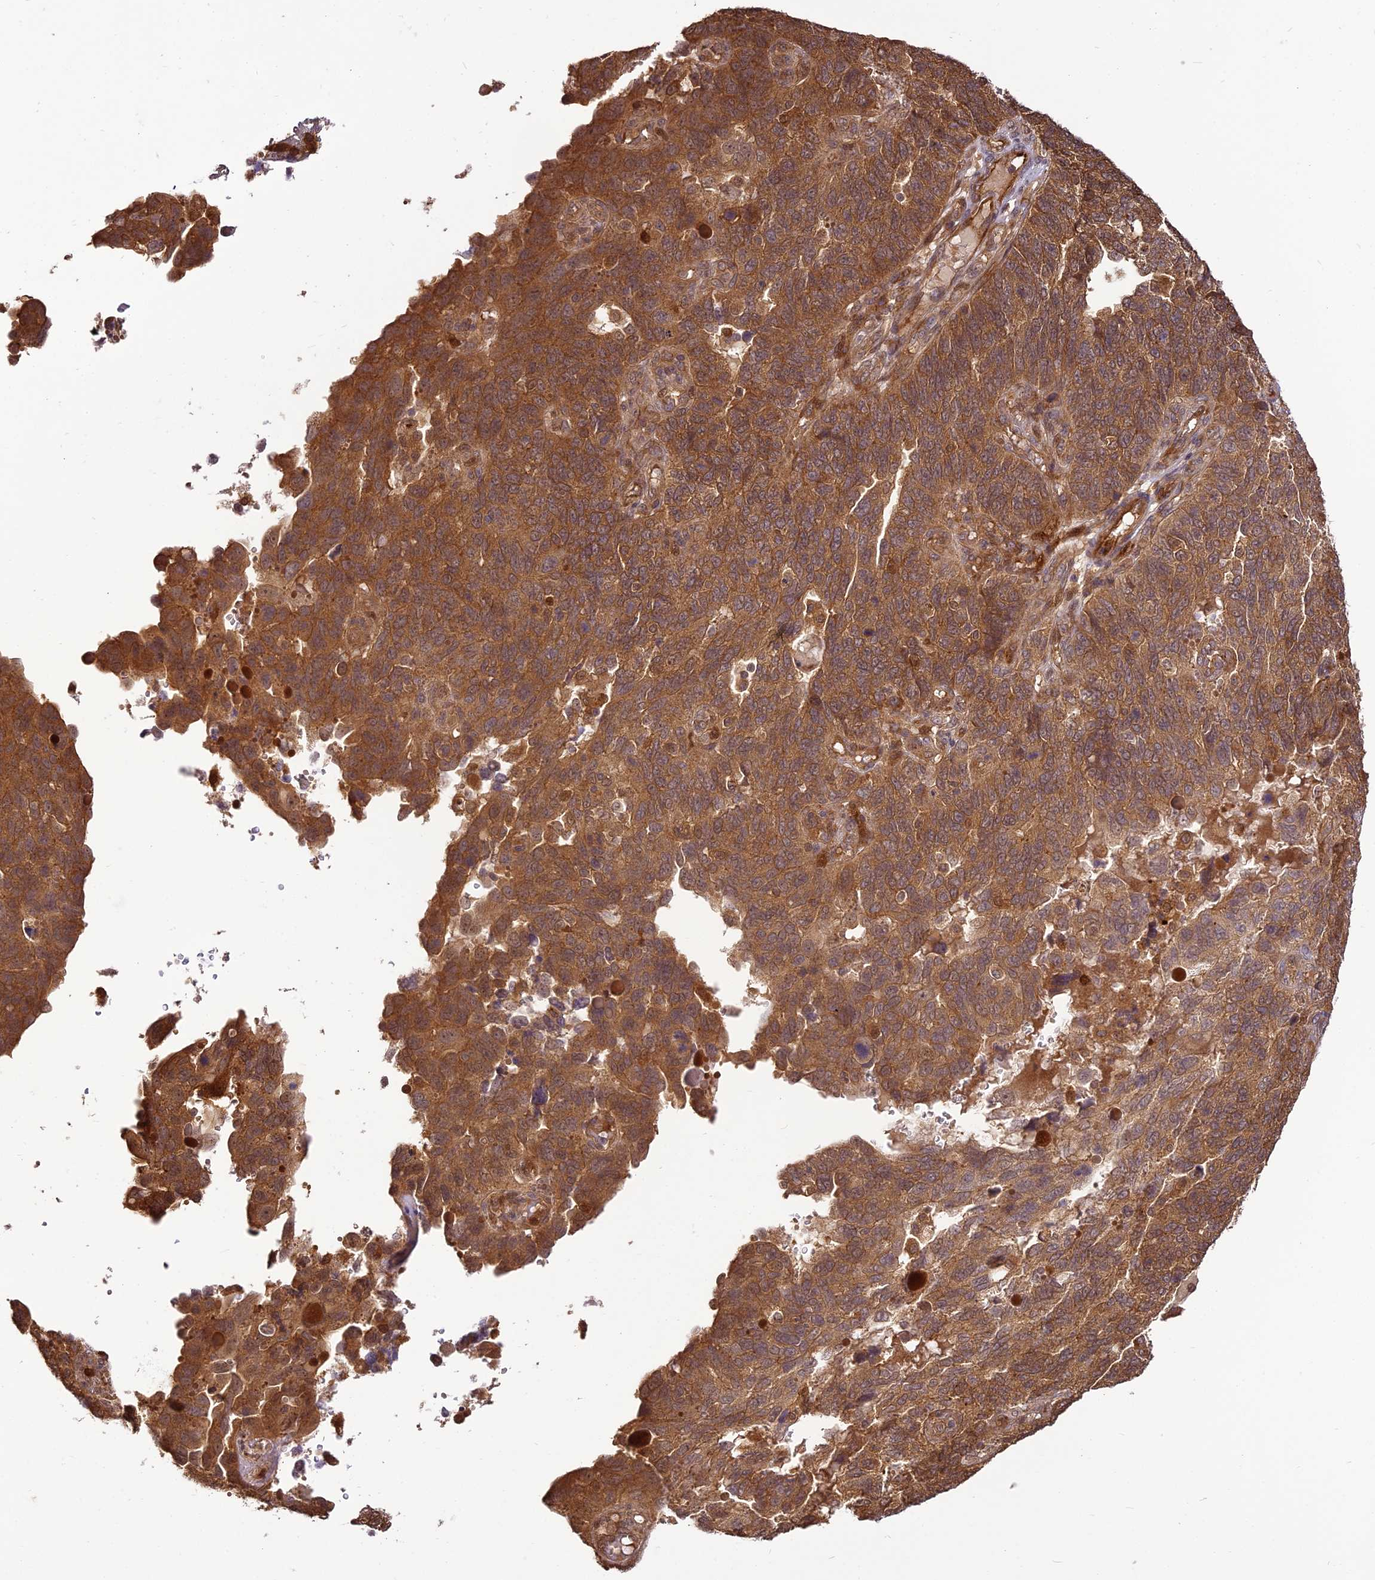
{"staining": {"intensity": "moderate", "quantity": ">75%", "location": "cytoplasmic/membranous"}, "tissue": "endometrial cancer", "cell_type": "Tumor cells", "image_type": "cancer", "snomed": [{"axis": "morphology", "description": "Adenocarcinoma, NOS"}, {"axis": "topography", "description": "Endometrium"}], "caption": "Immunohistochemistry (IHC) (DAB (3,3'-diaminobenzidine)) staining of human endometrial cancer (adenocarcinoma) exhibits moderate cytoplasmic/membranous protein positivity in about >75% of tumor cells. (Stains: DAB in brown, nuclei in blue, Microscopy: brightfield microscopy at high magnification).", "gene": "BCDIN3D", "patient": {"sex": "female", "age": 66}}